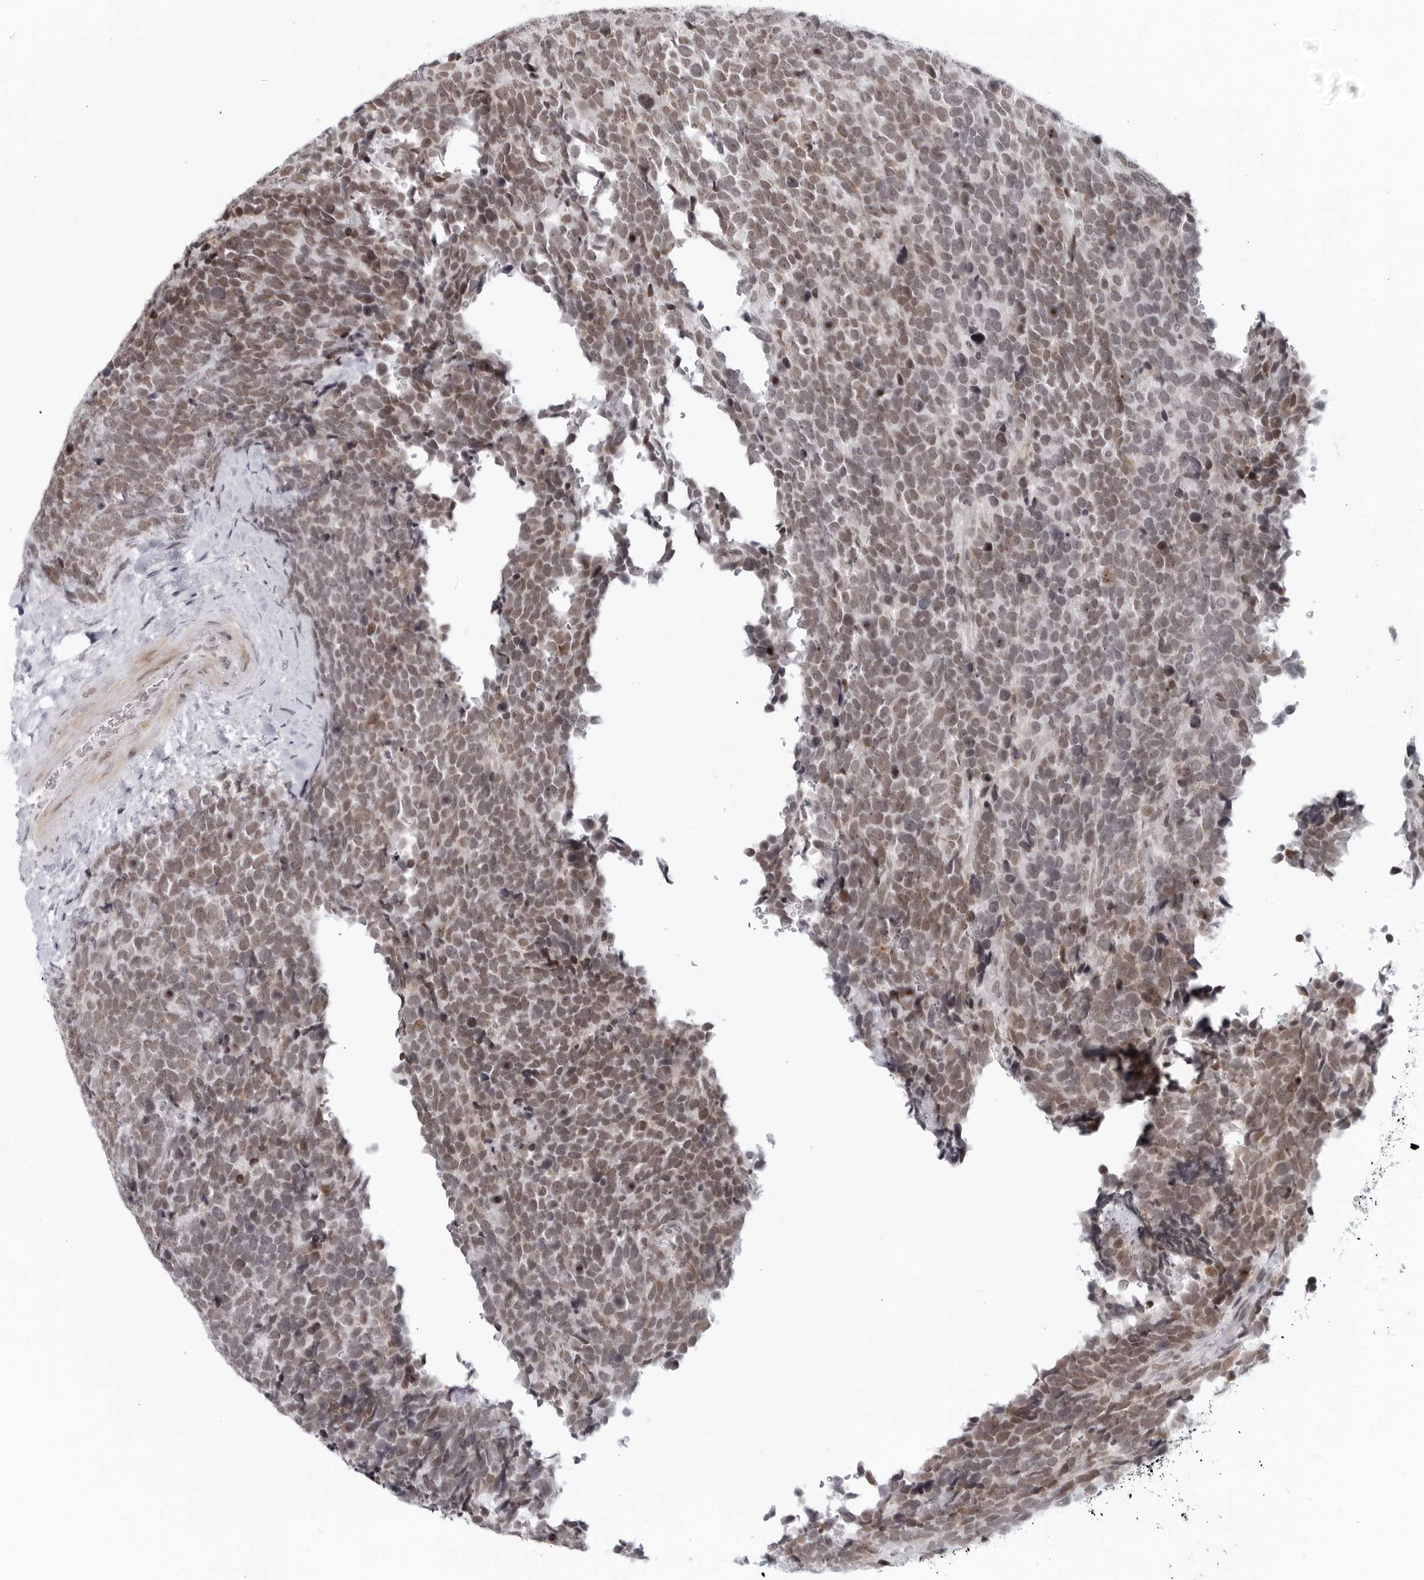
{"staining": {"intensity": "weak", "quantity": "25%-75%", "location": "cytoplasmic/membranous"}, "tissue": "urothelial cancer", "cell_type": "Tumor cells", "image_type": "cancer", "snomed": [{"axis": "morphology", "description": "Urothelial carcinoma, High grade"}, {"axis": "topography", "description": "Urinary bladder"}], "caption": "There is low levels of weak cytoplasmic/membranous expression in tumor cells of high-grade urothelial carcinoma, as demonstrated by immunohistochemical staining (brown color).", "gene": "RAB11FIP3", "patient": {"sex": "female", "age": 82}}